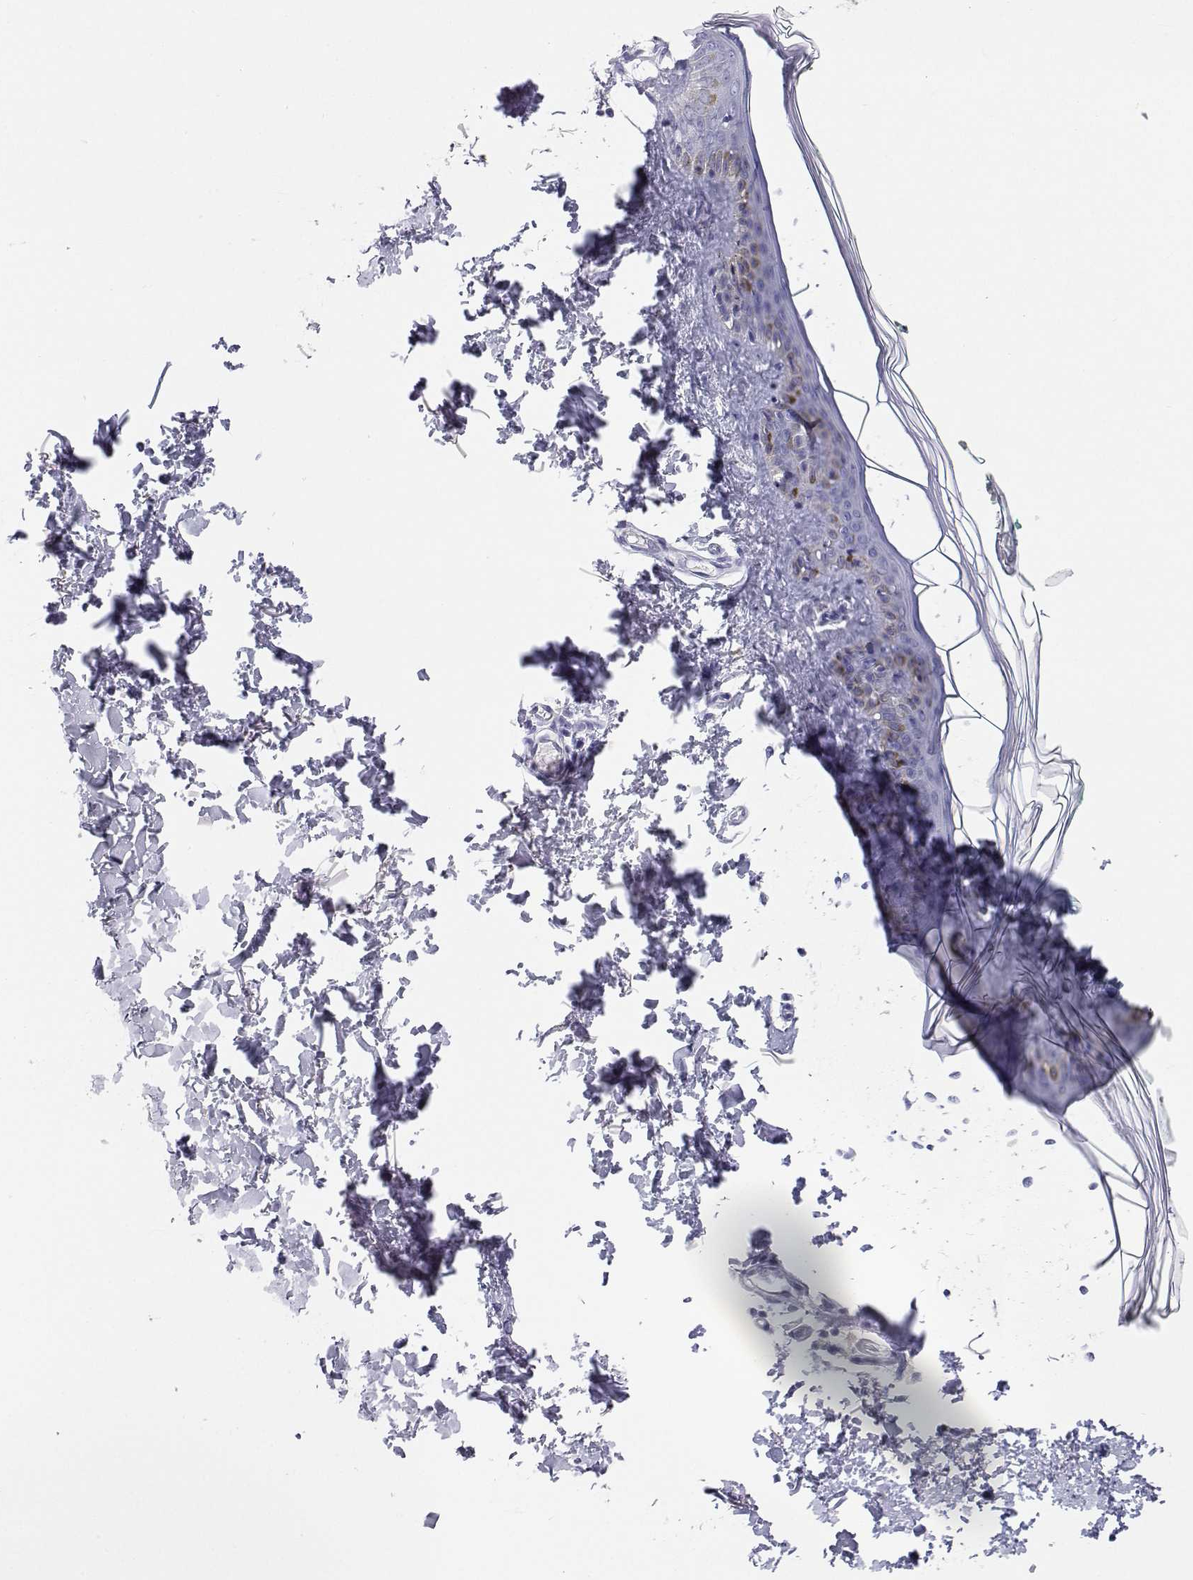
{"staining": {"intensity": "negative", "quantity": "none", "location": "none"}, "tissue": "skin", "cell_type": "Fibroblasts", "image_type": "normal", "snomed": [{"axis": "morphology", "description": "Normal tissue, NOS"}, {"axis": "topography", "description": "Skin"}, {"axis": "topography", "description": "Peripheral nerve tissue"}], "caption": "Unremarkable skin was stained to show a protein in brown. There is no significant positivity in fibroblasts.", "gene": "BHMT", "patient": {"sex": "female", "age": 45}}